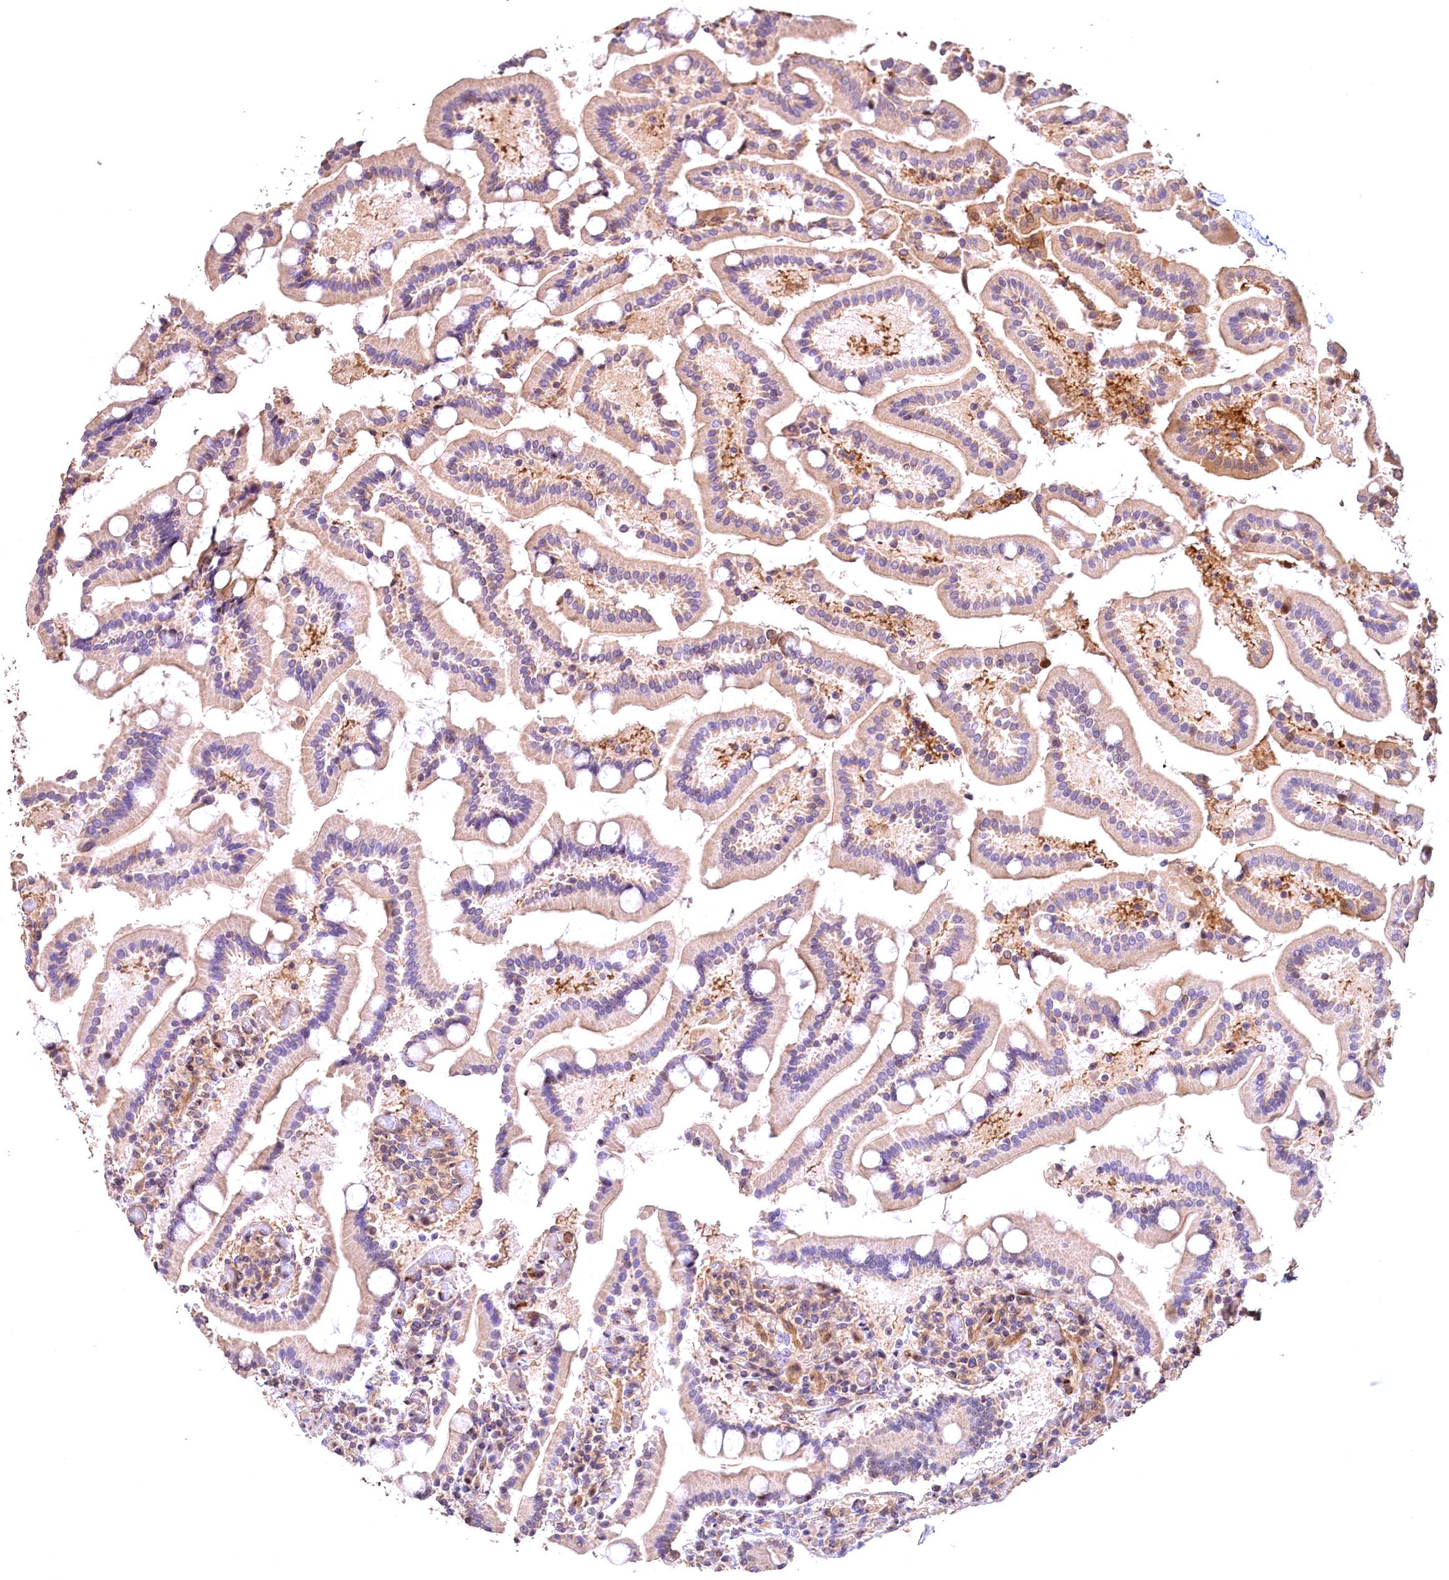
{"staining": {"intensity": "moderate", "quantity": ">75%", "location": "cytoplasmic/membranous"}, "tissue": "duodenum", "cell_type": "Glandular cells", "image_type": "normal", "snomed": [{"axis": "morphology", "description": "Normal tissue, NOS"}, {"axis": "topography", "description": "Duodenum"}], "caption": "The photomicrograph exhibits a brown stain indicating the presence of a protein in the cytoplasmic/membranous of glandular cells in duodenum.", "gene": "FUZ", "patient": {"sex": "male", "age": 55}}